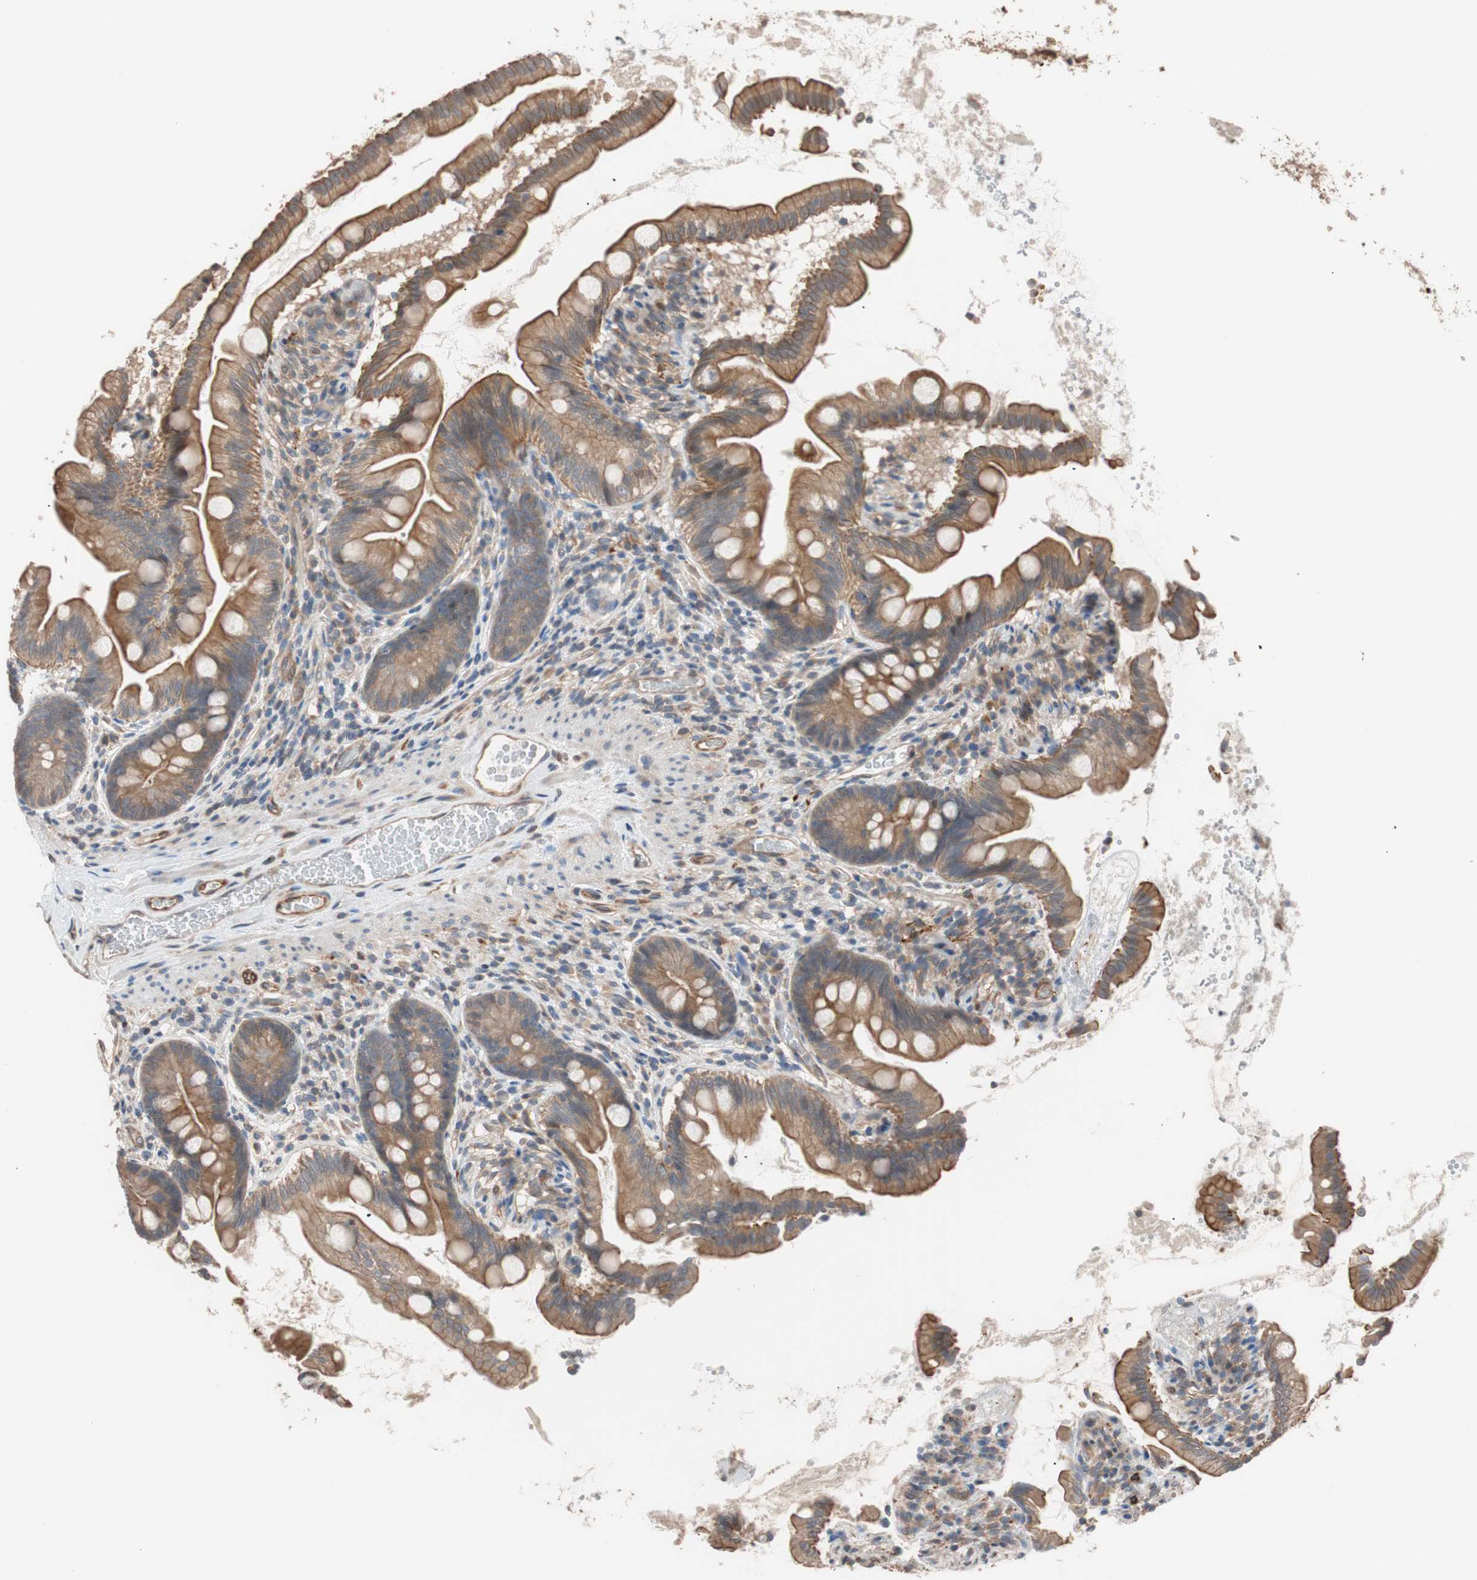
{"staining": {"intensity": "moderate", "quantity": ">75%", "location": "cytoplasmic/membranous"}, "tissue": "small intestine", "cell_type": "Glandular cells", "image_type": "normal", "snomed": [{"axis": "morphology", "description": "Normal tissue, NOS"}, {"axis": "topography", "description": "Small intestine"}], "caption": "A brown stain shows moderate cytoplasmic/membranous expression of a protein in glandular cells of benign human small intestine.", "gene": "SMG1", "patient": {"sex": "female", "age": 56}}